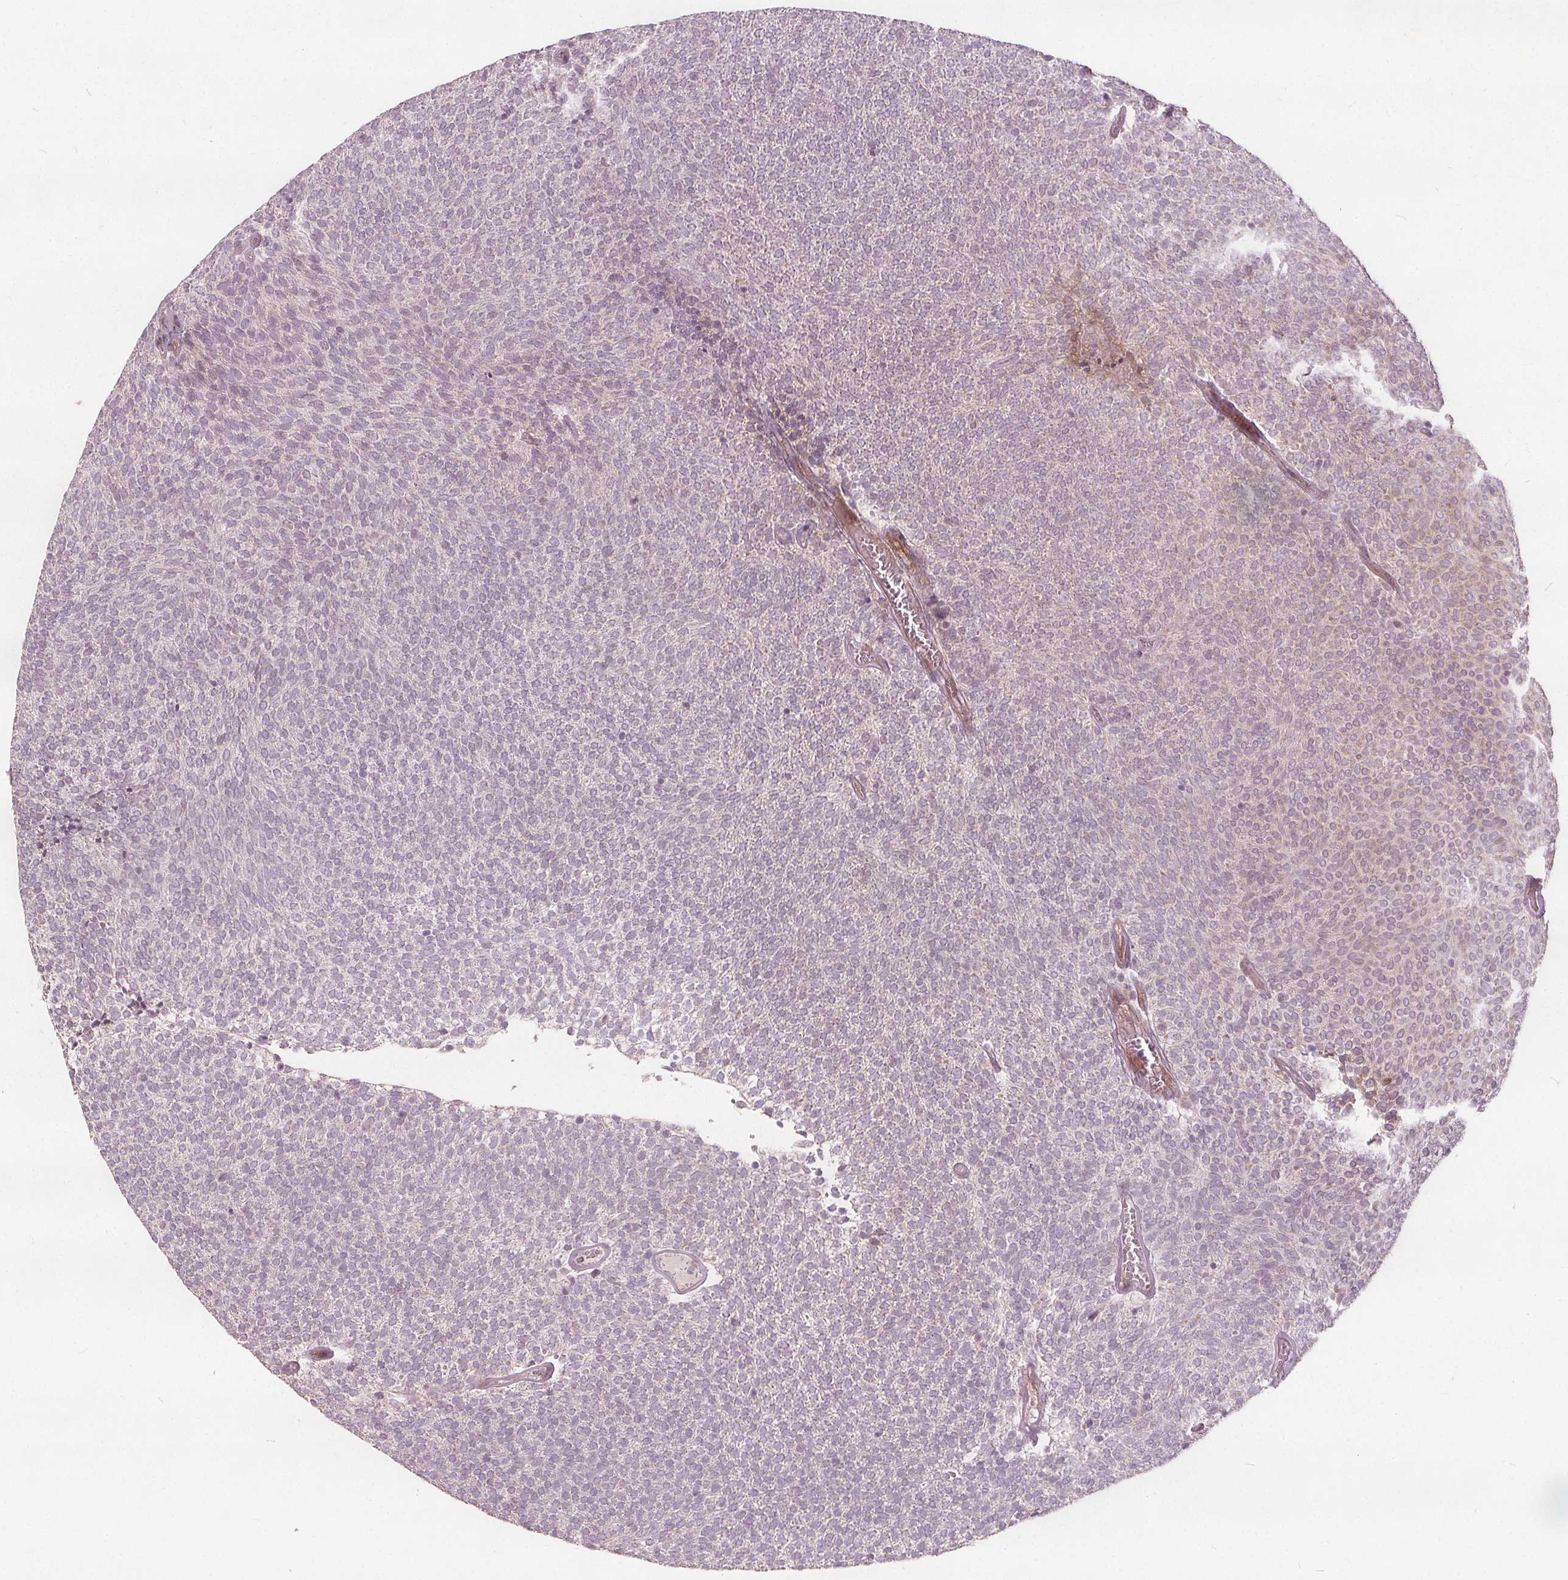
{"staining": {"intensity": "moderate", "quantity": "25%-75%", "location": "cytoplasmic/membranous"}, "tissue": "urothelial cancer", "cell_type": "Tumor cells", "image_type": "cancer", "snomed": [{"axis": "morphology", "description": "Urothelial carcinoma, Low grade"}, {"axis": "topography", "description": "Urinary bladder"}], "caption": "A medium amount of moderate cytoplasmic/membranous expression is seen in about 25%-75% of tumor cells in low-grade urothelial carcinoma tissue. (Stains: DAB (3,3'-diaminobenzidine) in brown, nuclei in blue, Microscopy: brightfield microscopy at high magnification).", "gene": "PTPRT", "patient": {"sex": "male", "age": 77}}